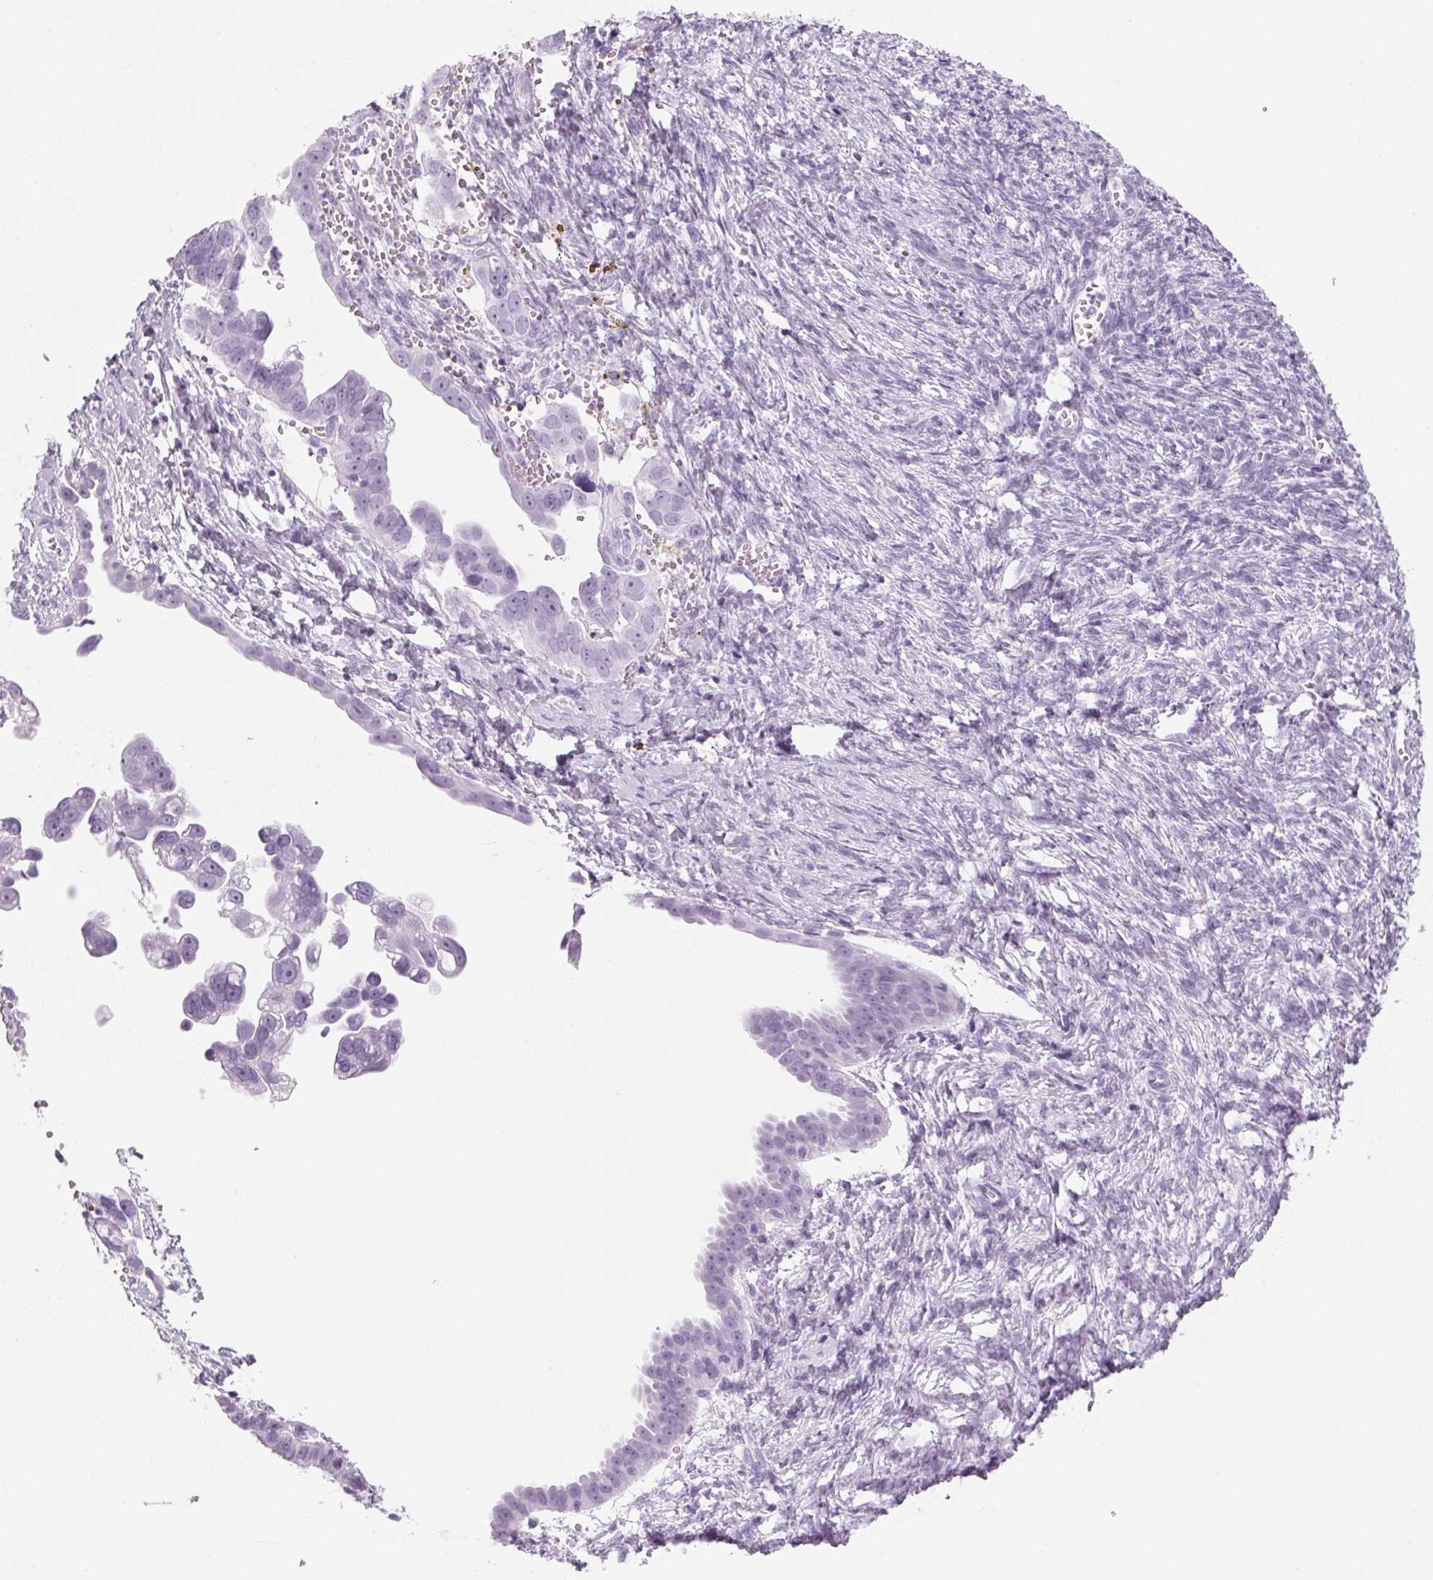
{"staining": {"intensity": "negative", "quantity": "none", "location": "none"}, "tissue": "ovarian cancer", "cell_type": "Tumor cells", "image_type": "cancer", "snomed": [{"axis": "morphology", "description": "Cystadenocarcinoma, serous, NOS"}, {"axis": "topography", "description": "Ovary"}], "caption": "Ovarian serous cystadenocarcinoma was stained to show a protein in brown. There is no significant staining in tumor cells. (DAB immunohistochemistry (IHC), high magnification).", "gene": "DNTTIP2", "patient": {"sex": "female", "age": 59}}